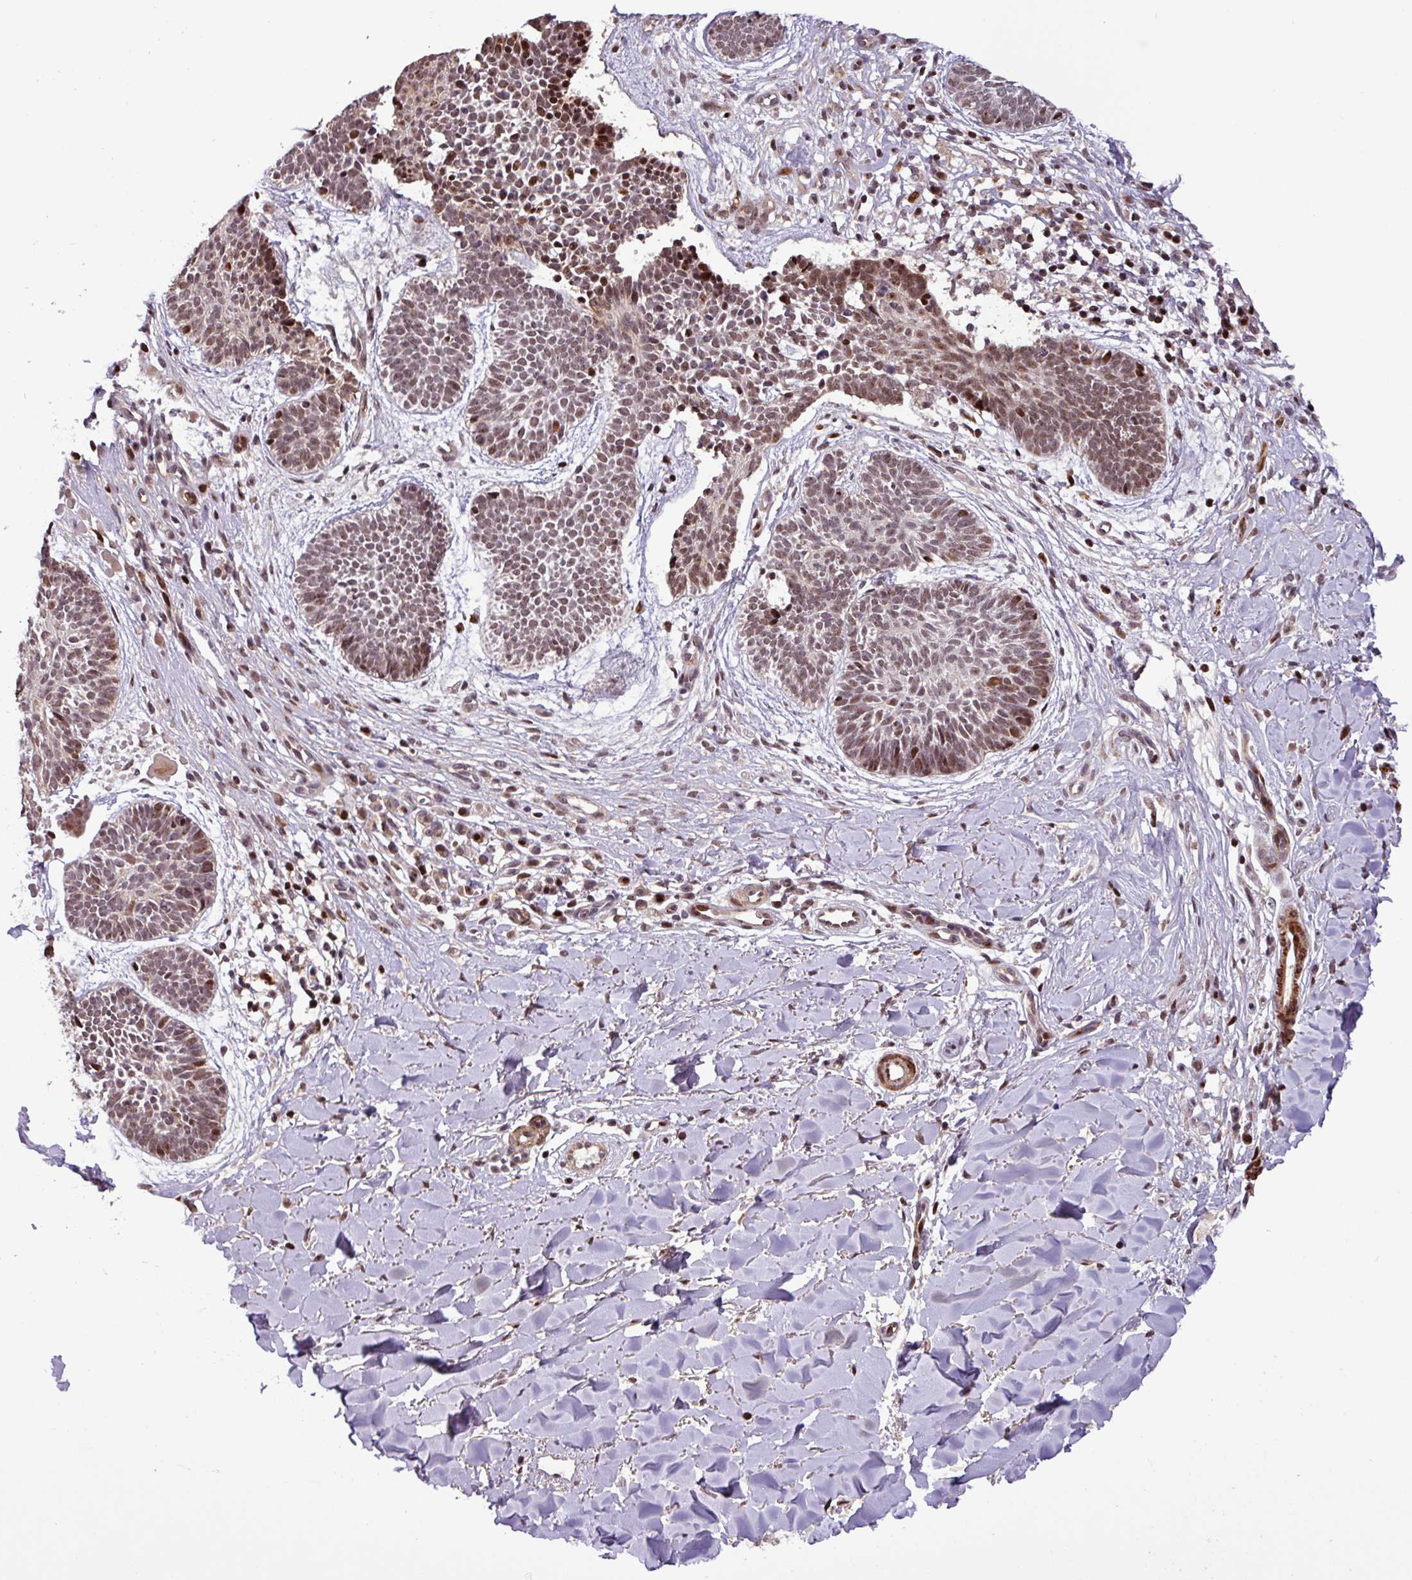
{"staining": {"intensity": "moderate", "quantity": ">75%", "location": "nuclear"}, "tissue": "skin cancer", "cell_type": "Tumor cells", "image_type": "cancer", "snomed": [{"axis": "morphology", "description": "Basal cell carcinoma"}, {"axis": "topography", "description": "Skin"}], "caption": "Skin basal cell carcinoma stained for a protein displays moderate nuclear positivity in tumor cells.", "gene": "SLC22A24", "patient": {"sex": "male", "age": 49}}